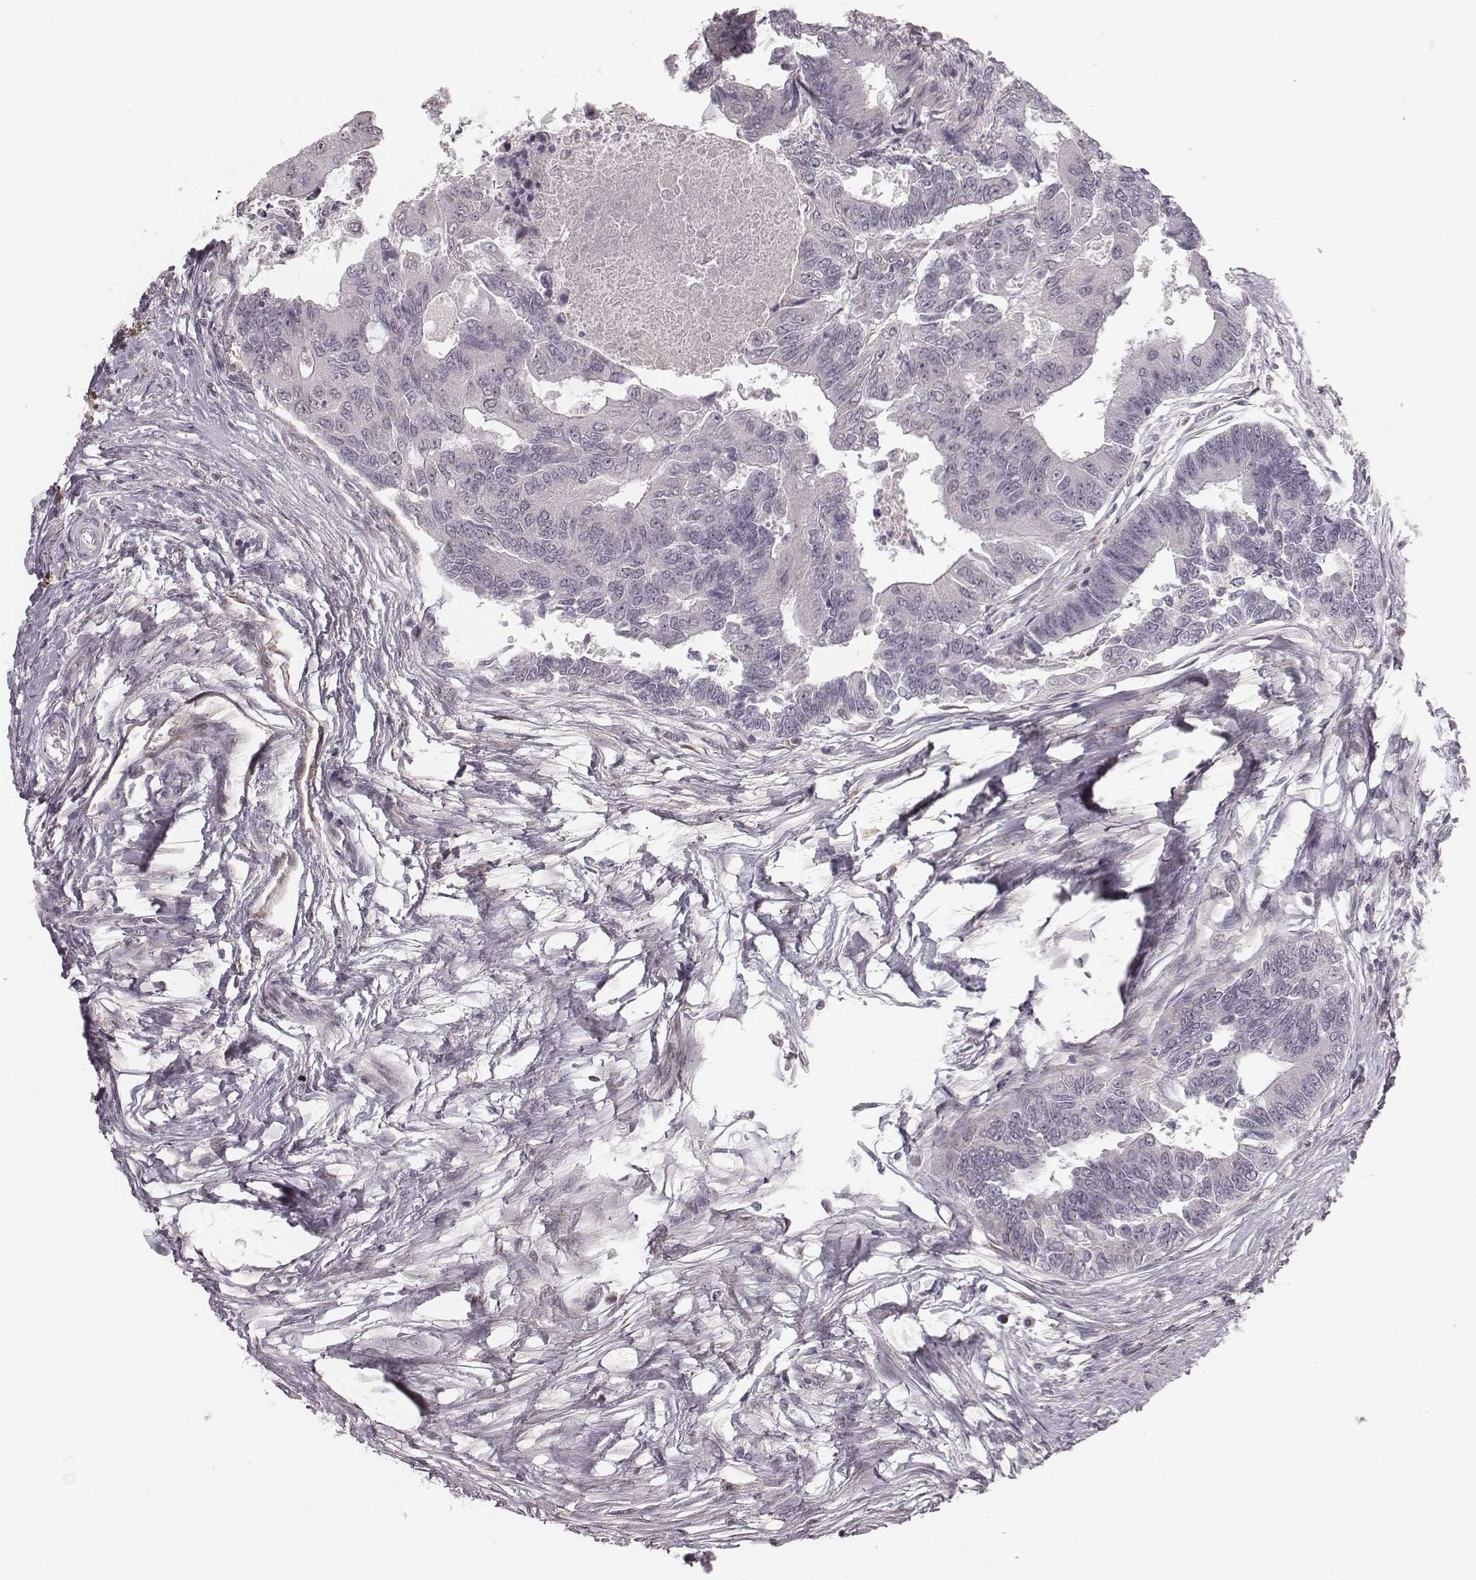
{"staining": {"intensity": "negative", "quantity": "none", "location": "none"}, "tissue": "colorectal cancer", "cell_type": "Tumor cells", "image_type": "cancer", "snomed": [{"axis": "morphology", "description": "Adenocarcinoma, NOS"}, {"axis": "topography", "description": "Colon"}], "caption": "Tumor cells are negative for brown protein staining in adenocarcinoma (colorectal).", "gene": "RPGRIP1", "patient": {"sex": "female", "age": 67}}